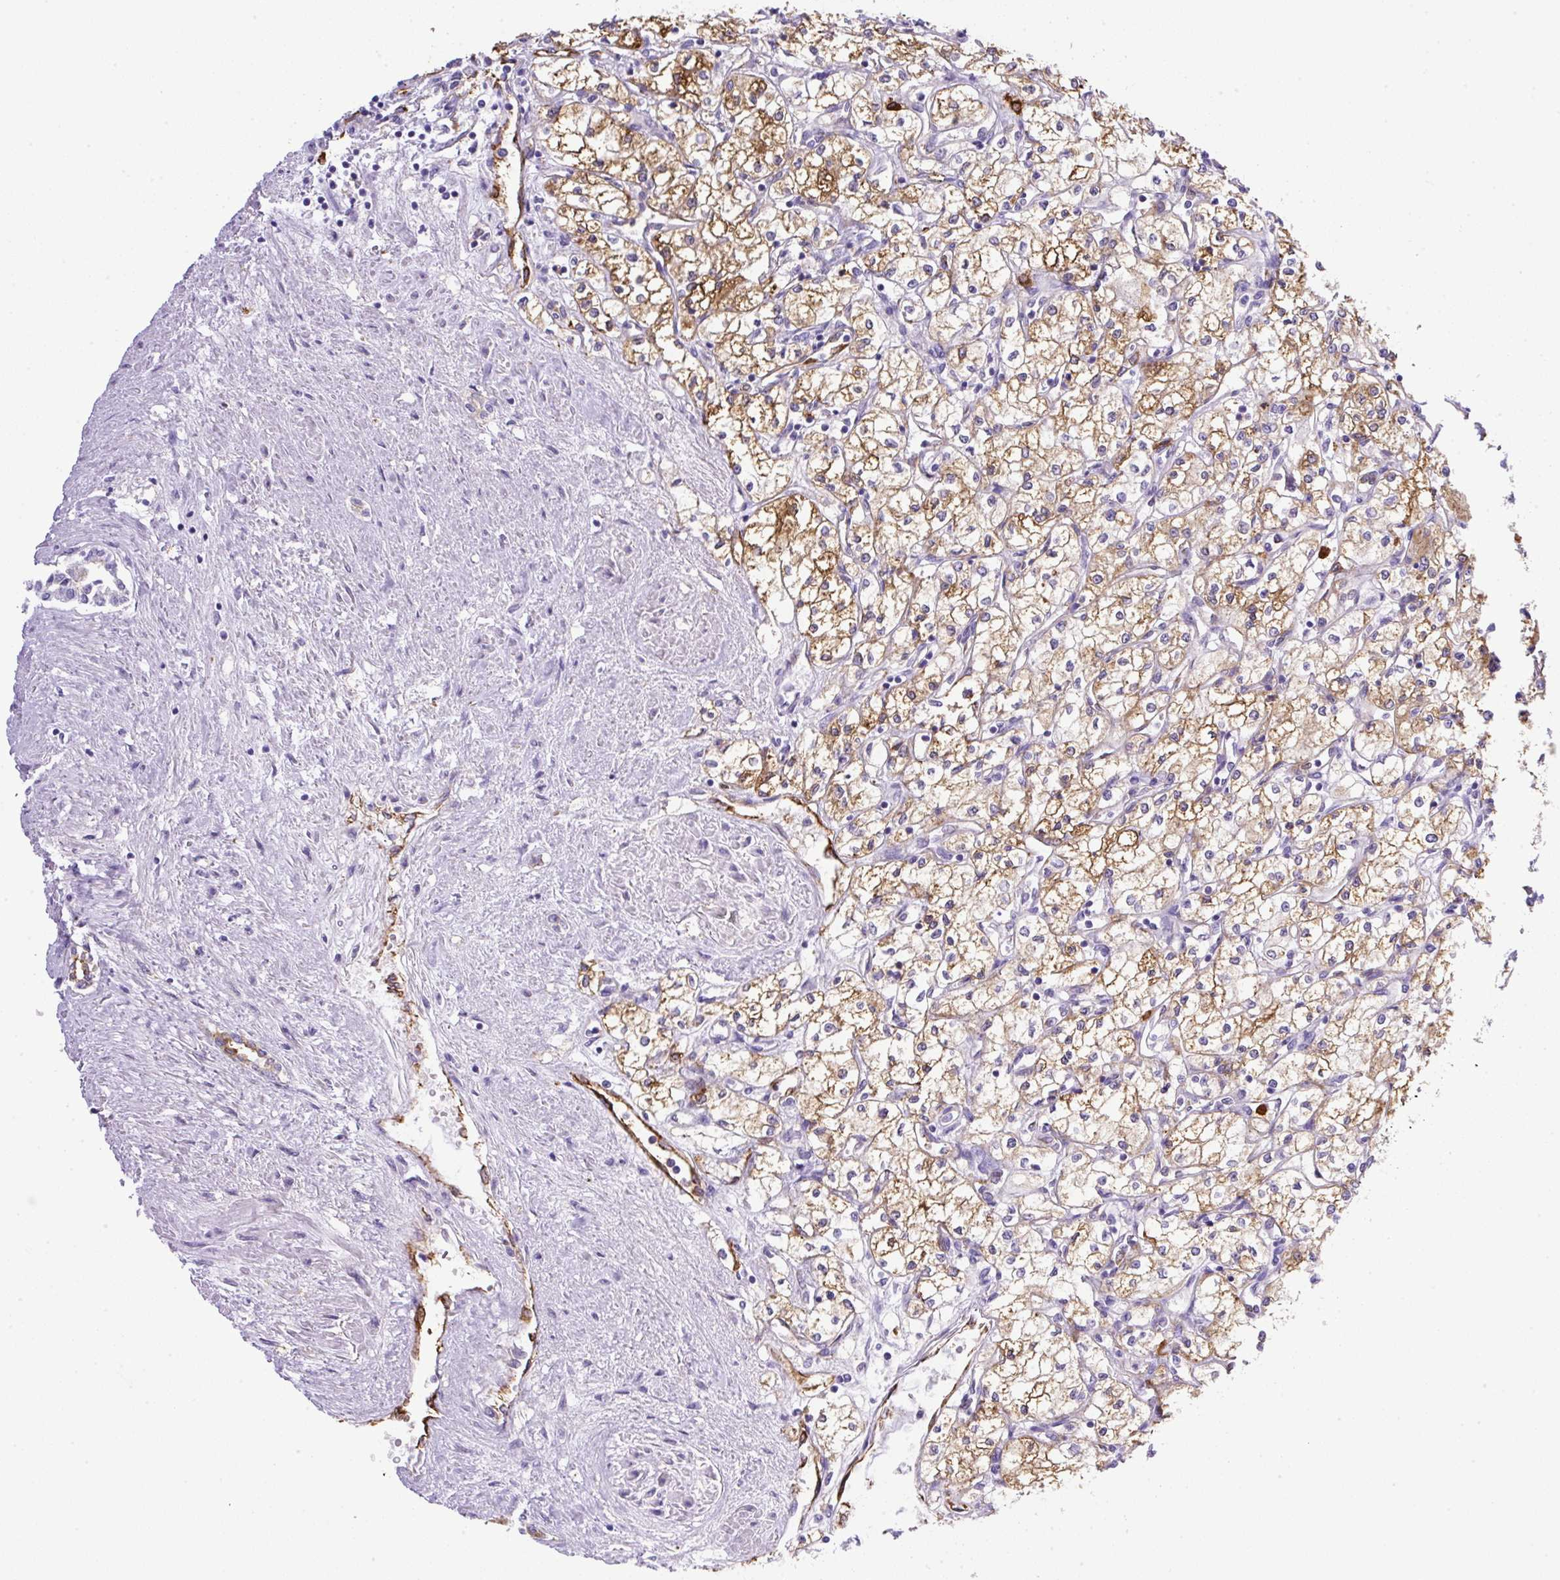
{"staining": {"intensity": "moderate", "quantity": "25%-75%", "location": "cytoplasmic/membranous"}, "tissue": "renal cancer", "cell_type": "Tumor cells", "image_type": "cancer", "snomed": [{"axis": "morphology", "description": "Adenocarcinoma, NOS"}, {"axis": "topography", "description": "Kidney"}], "caption": "IHC histopathology image of neoplastic tissue: human adenocarcinoma (renal) stained using immunohistochemistry reveals medium levels of moderate protein expression localized specifically in the cytoplasmic/membranous of tumor cells, appearing as a cytoplasmic/membranous brown color.", "gene": "MAGEB5", "patient": {"sex": "male", "age": 59}}